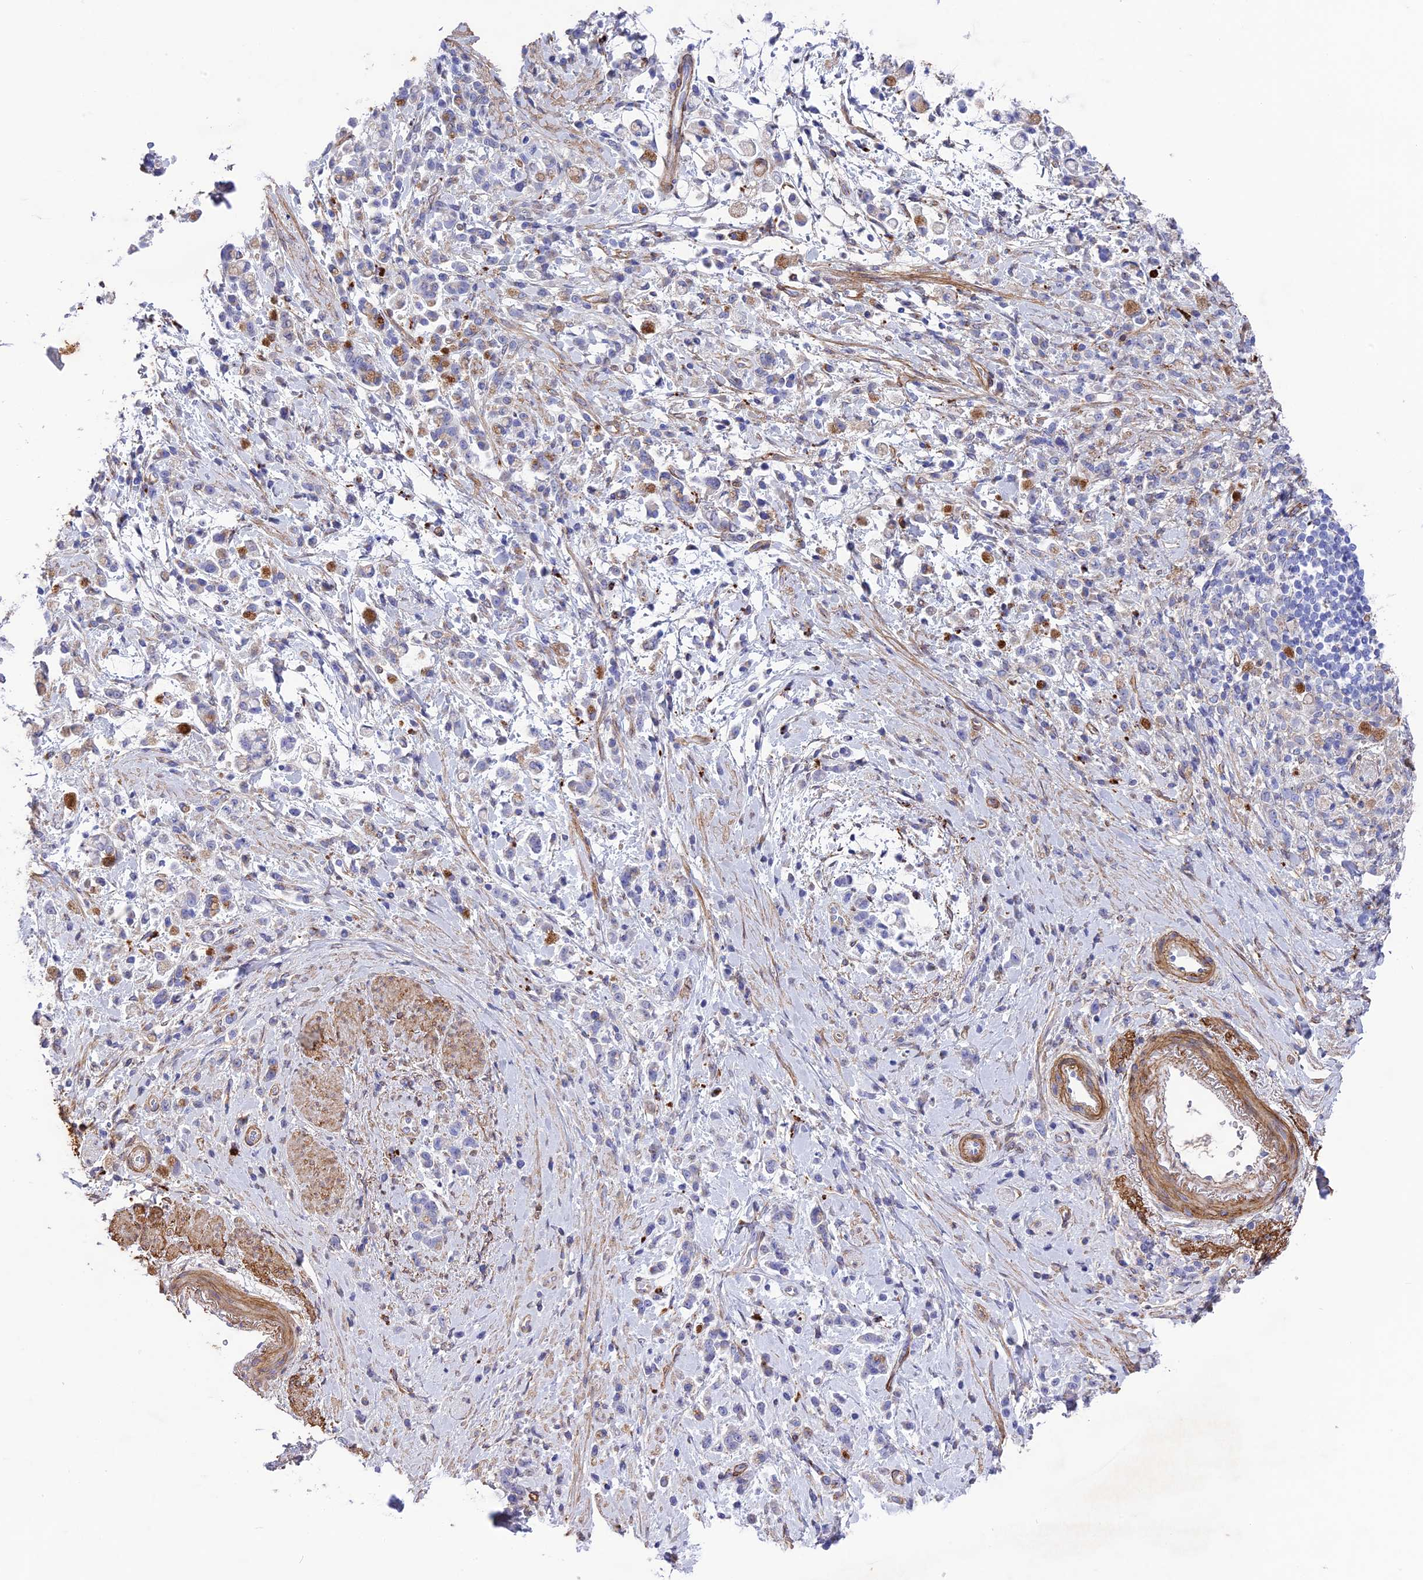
{"staining": {"intensity": "moderate", "quantity": "<25%", "location": "cytoplasmic/membranous"}, "tissue": "stomach cancer", "cell_type": "Tumor cells", "image_type": "cancer", "snomed": [{"axis": "morphology", "description": "Adenocarcinoma, NOS"}, {"axis": "topography", "description": "Stomach"}], "caption": "A photomicrograph of adenocarcinoma (stomach) stained for a protein shows moderate cytoplasmic/membranous brown staining in tumor cells. (DAB = brown stain, brightfield microscopy at high magnification).", "gene": "TNS1", "patient": {"sex": "female", "age": 60}}